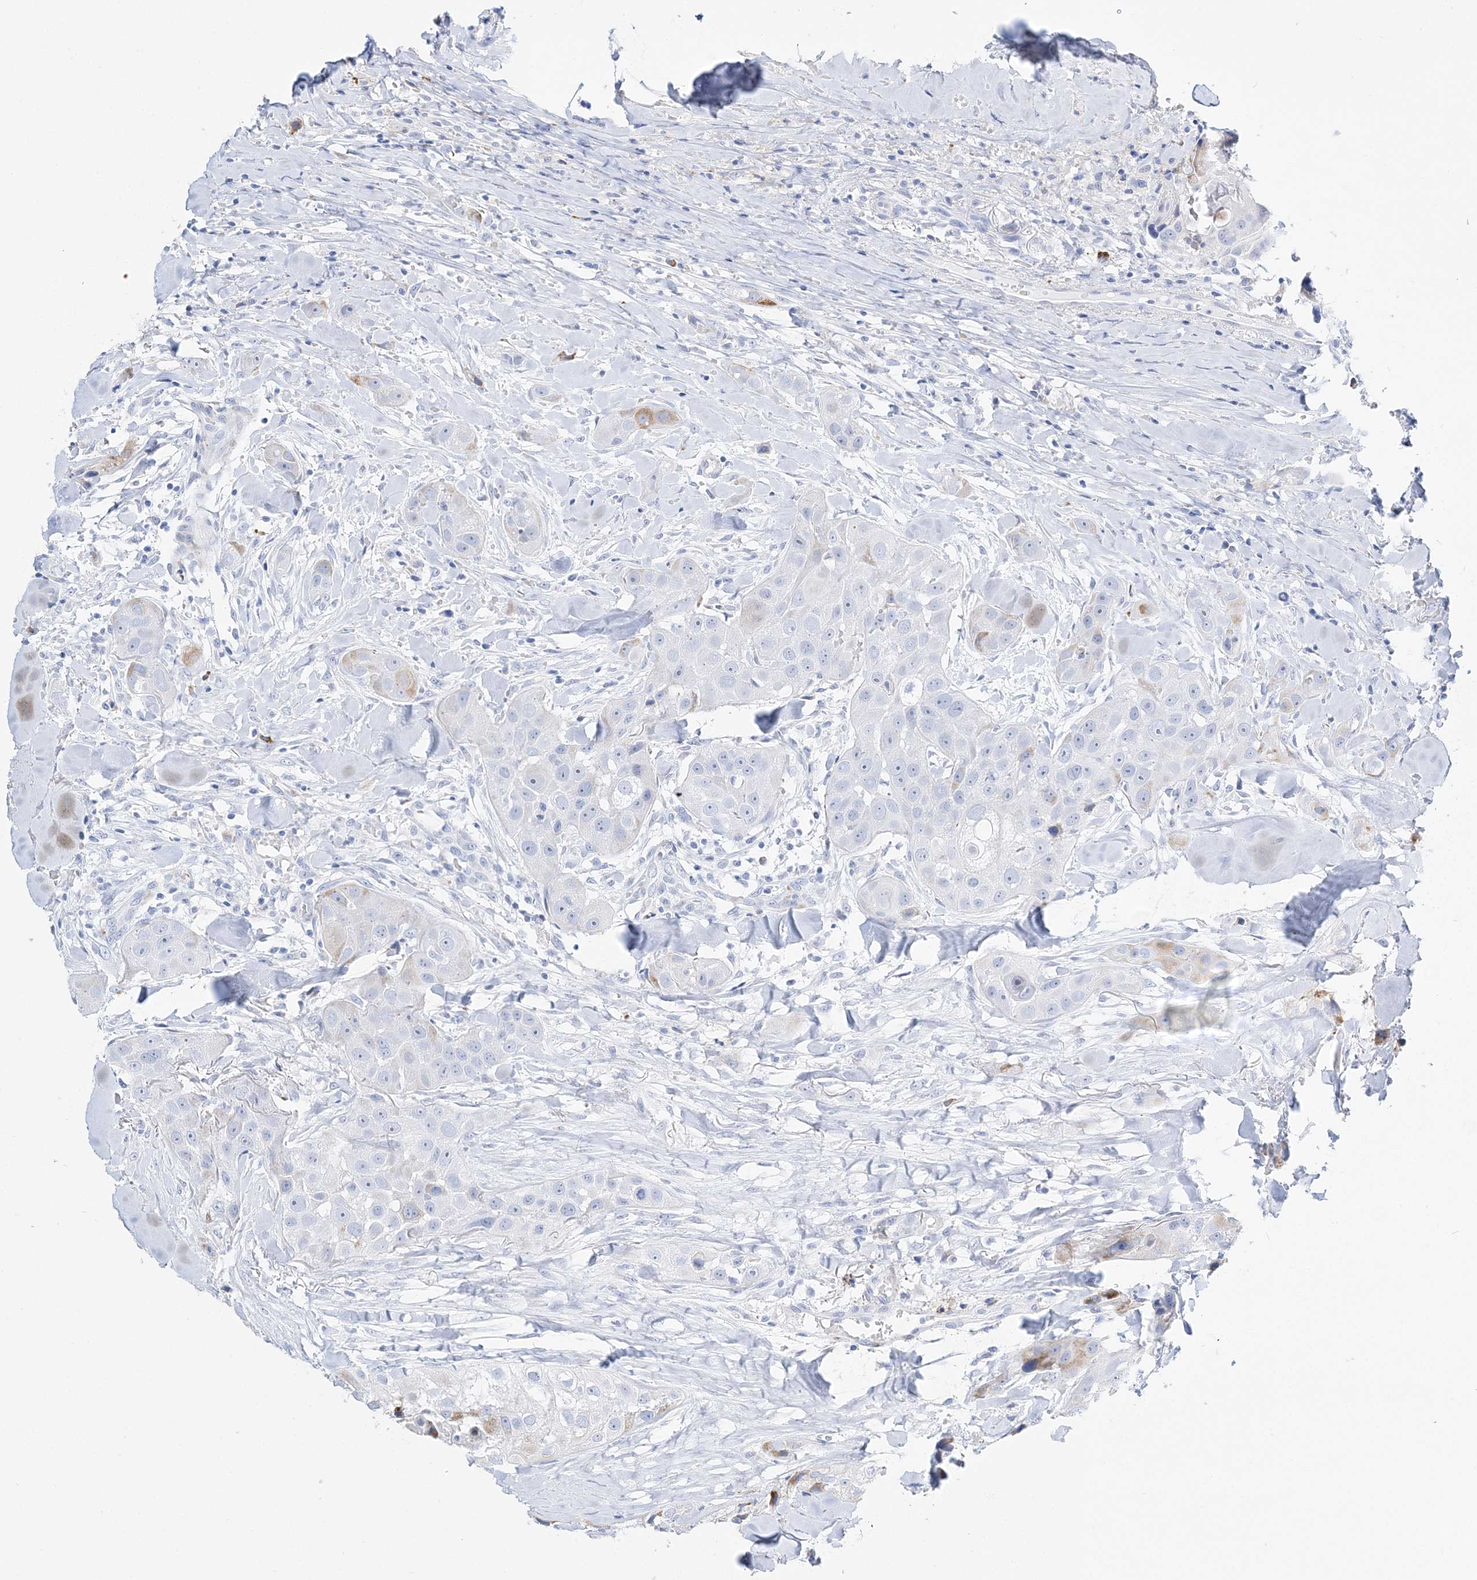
{"staining": {"intensity": "weak", "quantity": "<25%", "location": "cytoplasmic/membranous"}, "tissue": "head and neck cancer", "cell_type": "Tumor cells", "image_type": "cancer", "snomed": [{"axis": "morphology", "description": "Normal tissue, NOS"}, {"axis": "morphology", "description": "Squamous cell carcinoma, NOS"}, {"axis": "topography", "description": "Skeletal muscle"}, {"axis": "topography", "description": "Head-Neck"}], "caption": "DAB immunohistochemical staining of head and neck squamous cell carcinoma exhibits no significant expression in tumor cells.", "gene": "TSPYL6", "patient": {"sex": "male", "age": 51}}